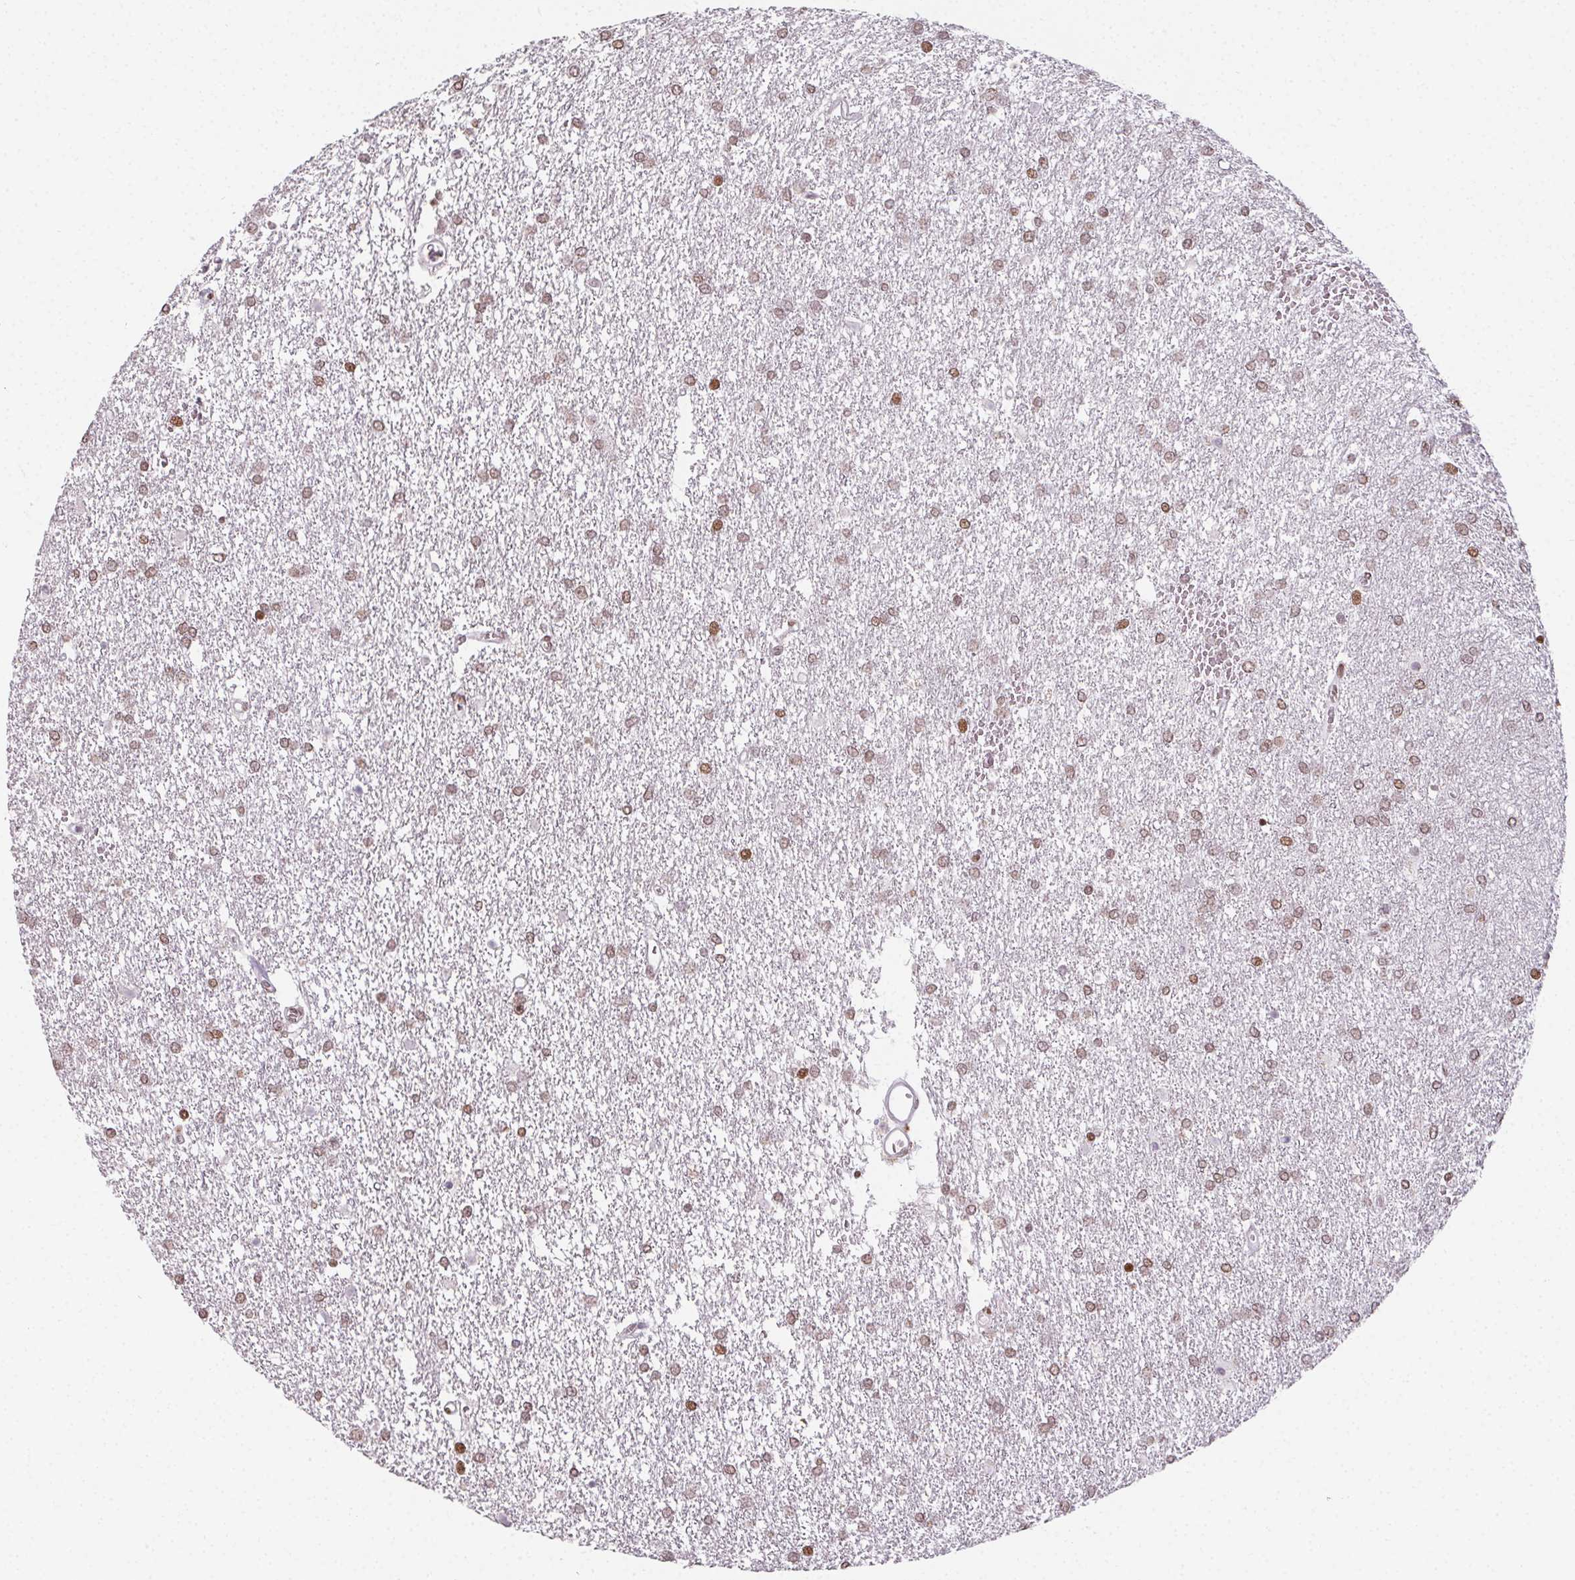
{"staining": {"intensity": "moderate", "quantity": ">75%", "location": "nuclear"}, "tissue": "glioma", "cell_type": "Tumor cells", "image_type": "cancer", "snomed": [{"axis": "morphology", "description": "Glioma, malignant, High grade"}, {"axis": "topography", "description": "Brain"}], "caption": "Human malignant glioma (high-grade) stained with a brown dye reveals moderate nuclear positive staining in about >75% of tumor cells.", "gene": "KMT2A", "patient": {"sex": "female", "age": 61}}